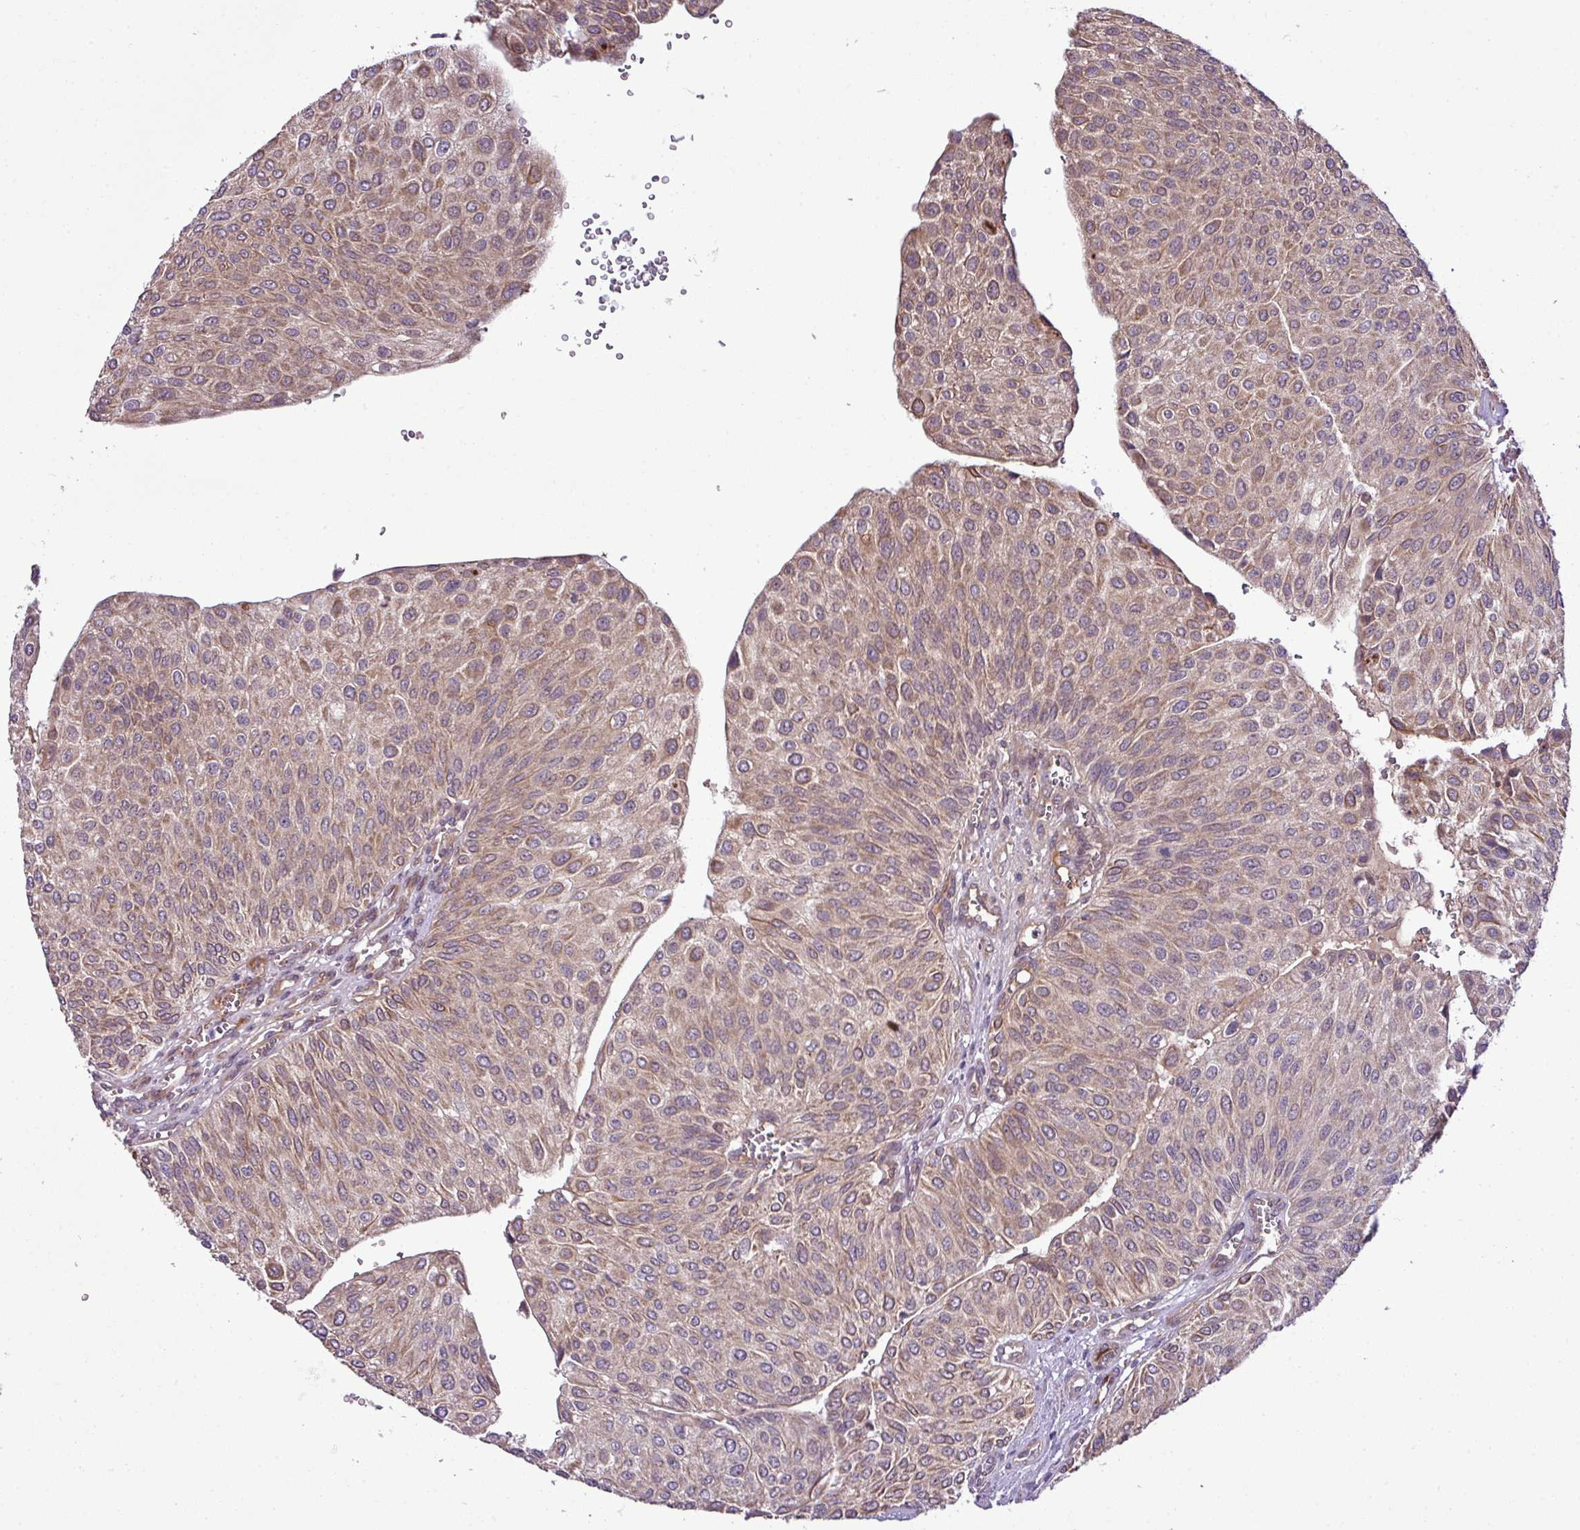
{"staining": {"intensity": "moderate", "quantity": ">75%", "location": "cytoplasmic/membranous"}, "tissue": "urothelial cancer", "cell_type": "Tumor cells", "image_type": "cancer", "snomed": [{"axis": "morphology", "description": "Urothelial carcinoma, NOS"}, {"axis": "topography", "description": "Urinary bladder"}], "caption": "A medium amount of moderate cytoplasmic/membranous expression is seen in about >75% of tumor cells in urothelial cancer tissue.", "gene": "XIAP", "patient": {"sex": "male", "age": 67}}